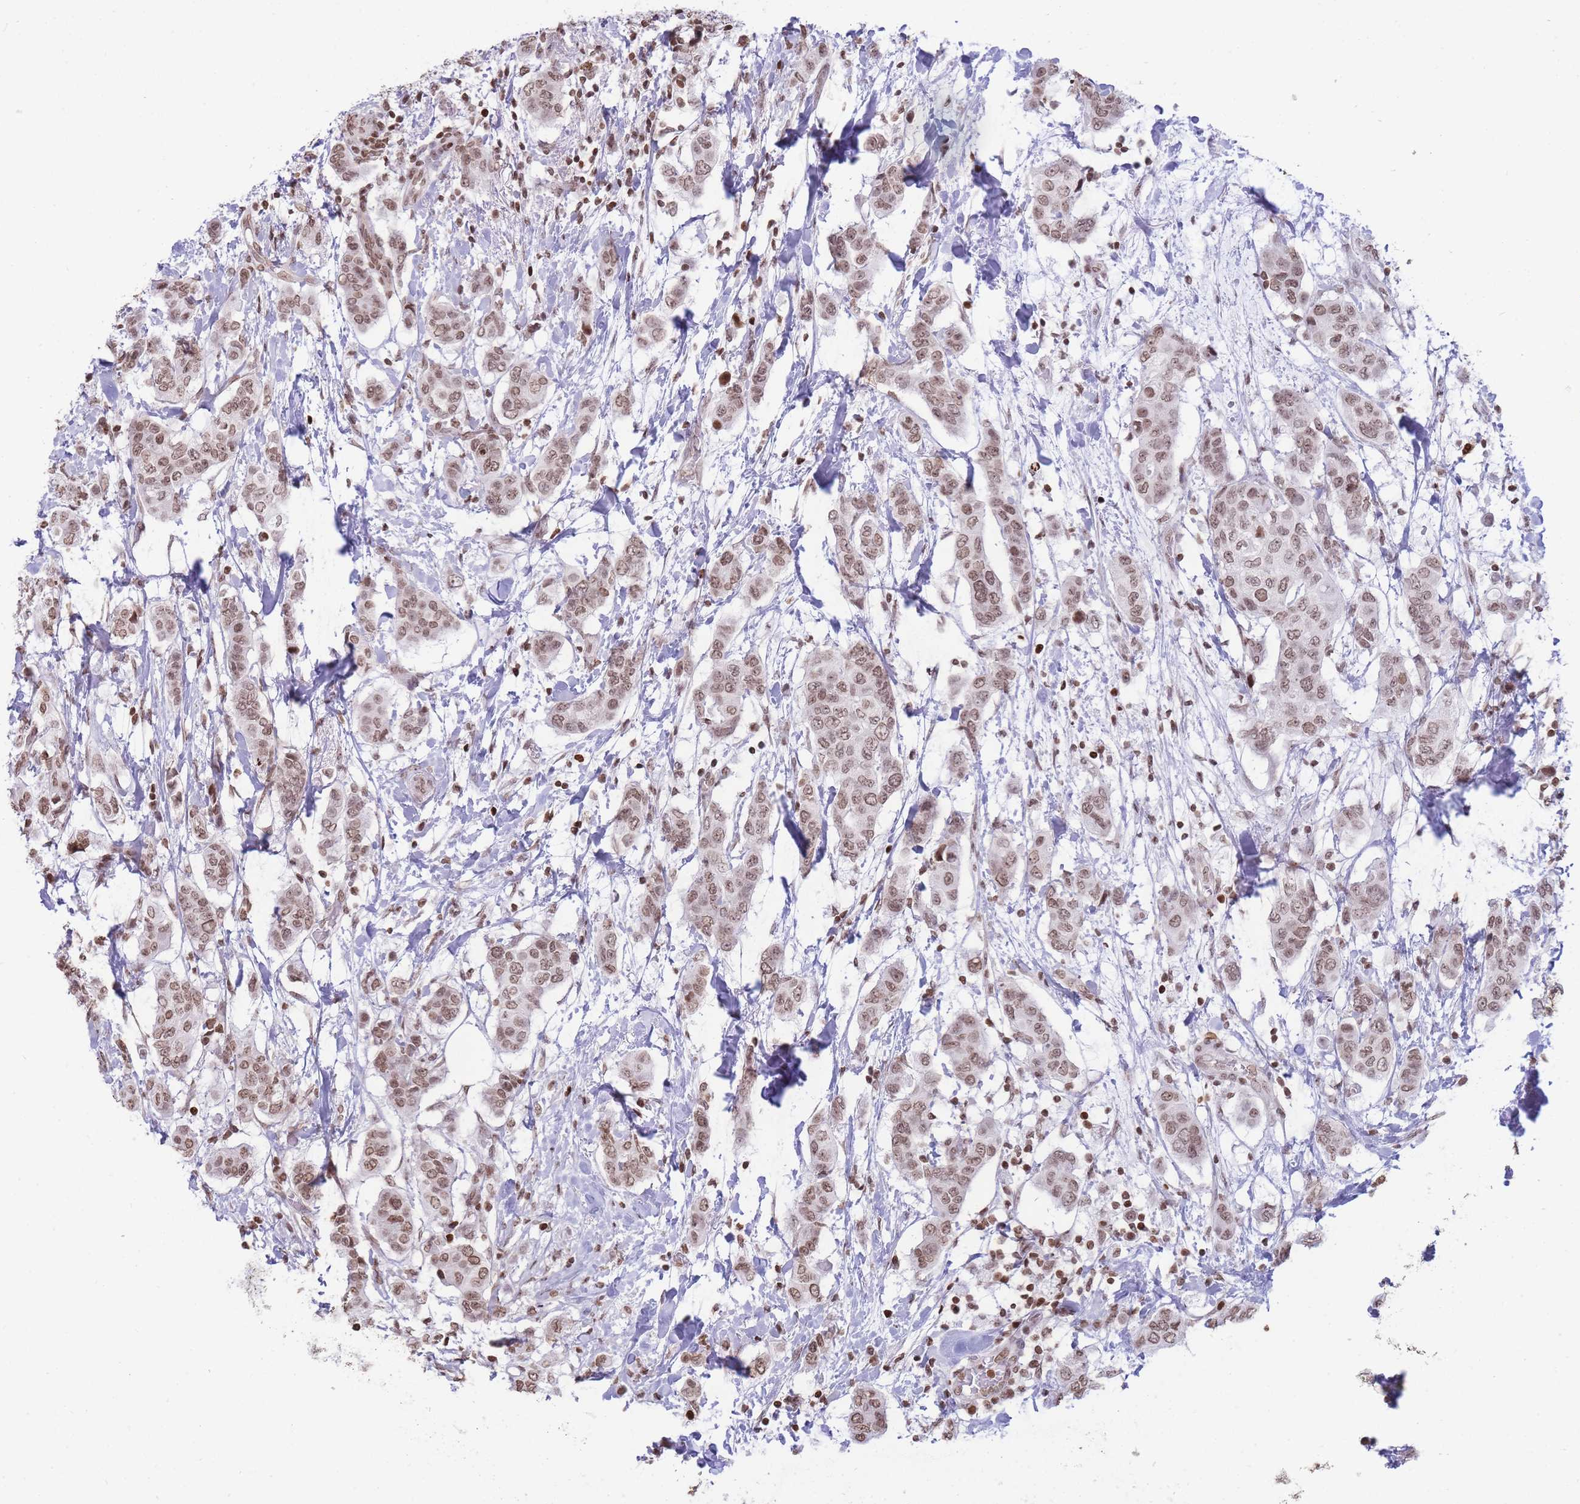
{"staining": {"intensity": "moderate", "quantity": ">75%", "location": "nuclear"}, "tissue": "breast cancer", "cell_type": "Tumor cells", "image_type": "cancer", "snomed": [{"axis": "morphology", "description": "Lobular carcinoma"}, {"axis": "topography", "description": "Breast"}], "caption": "Breast cancer was stained to show a protein in brown. There is medium levels of moderate nuclear positivity in about >75% of tumor cells. (DAB (3,3'-diaminobenzidine) IHC, brown staining for protein, blue staining for nuclei).", "gene": "SHISAL1", "patient": {"sex": "female", "age": 51}}